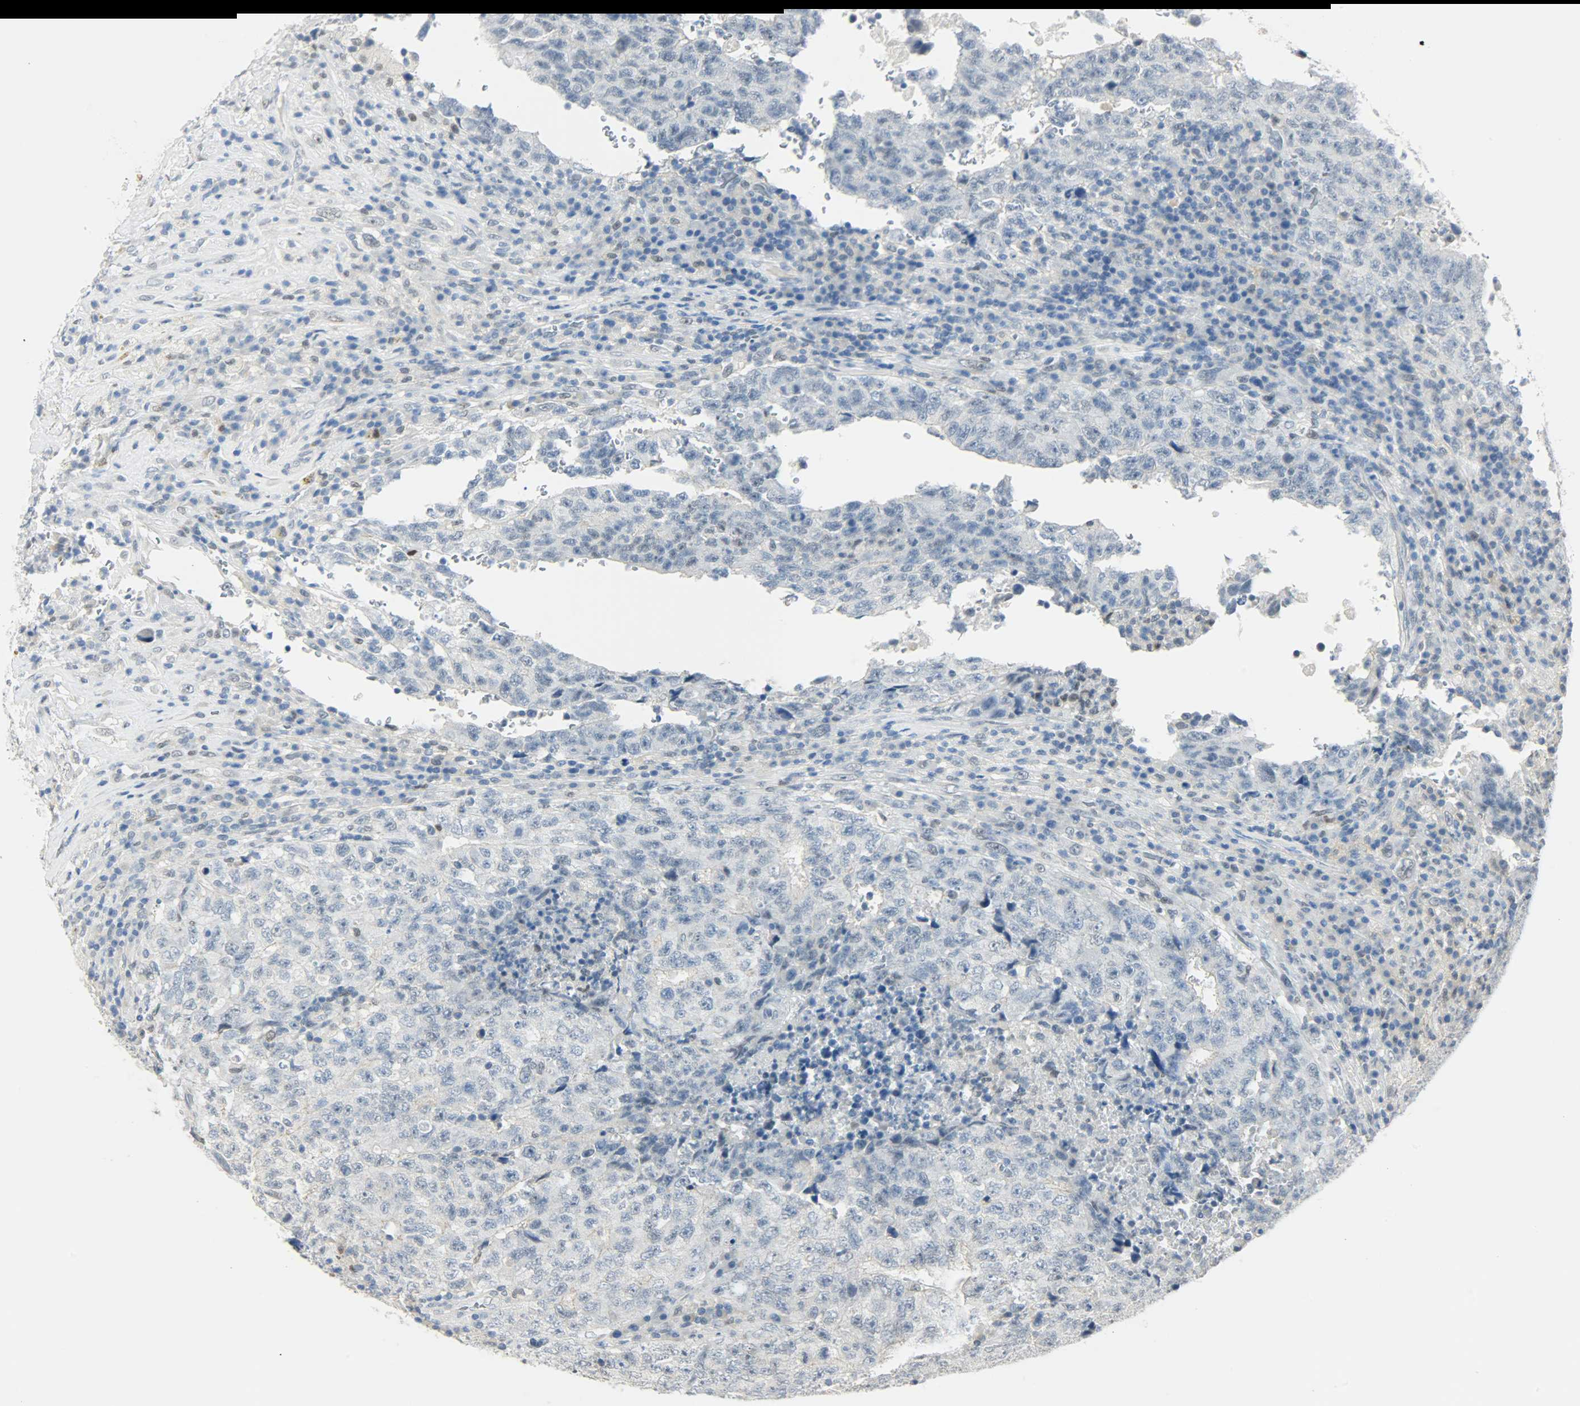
{"staining": {"intensity": "negative", "quantity": "none", "location": "none"}, "tissue": "testis cancer", "cell_type": "Tumor cells", "image_type": "cancer", "snomed": [{"axis": "morphology", "description": "Necrosis, NOS"}, {"axis": "morphology", "description": "Carcinoma, Embryonal, NOS"}, {"axis": "topography", "description": "Testis"}], "caption": "High magnification brightfield microscopy of testis embryonal carcinoma stained with DAB (brown) and counterstained with hematoxylin (blue): tumor cells show no significant positivity.", "gene": "PPARG", "patient": {"sex": "male", "age": 19}}